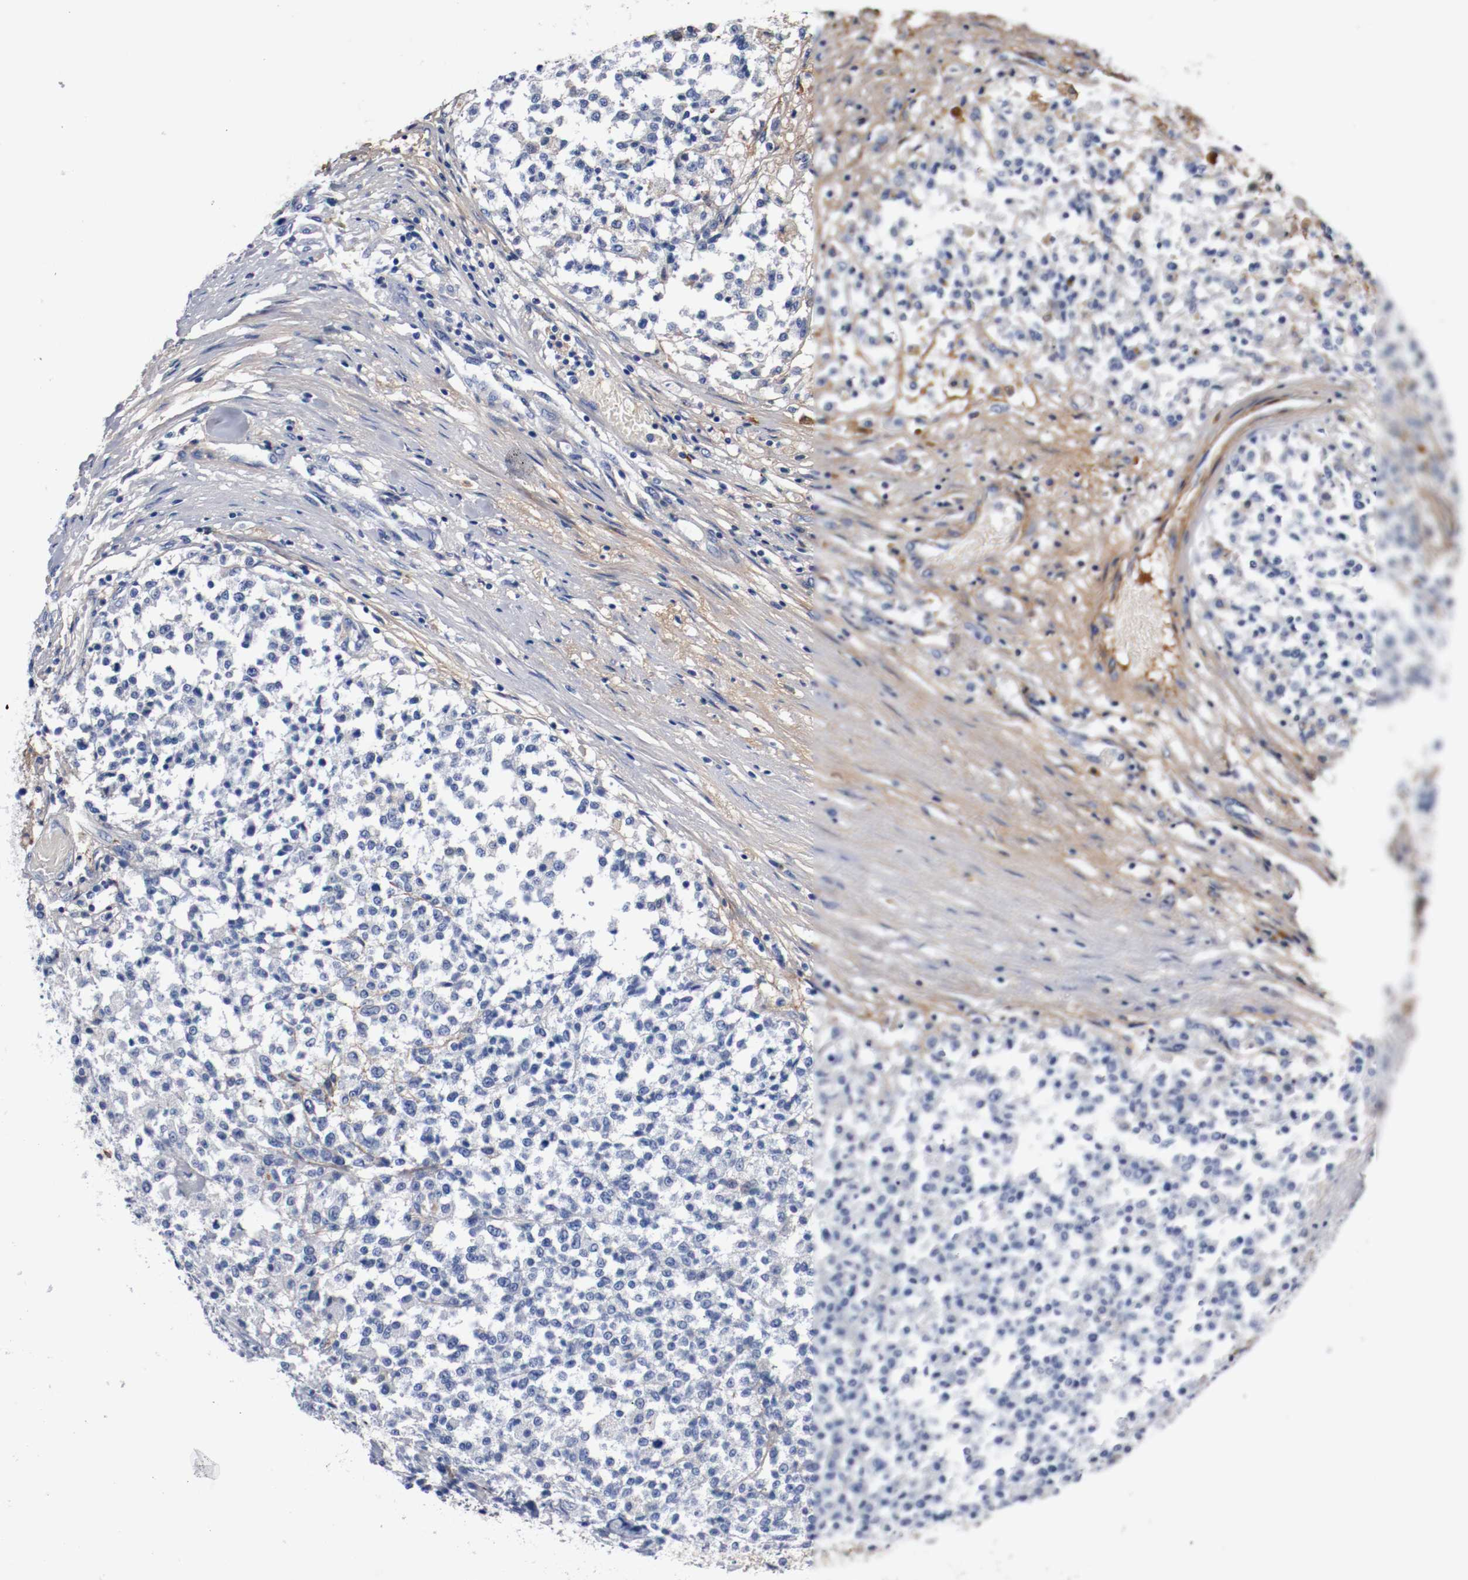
{"staining": {"intensity": "negative", "quantity": "none", "location": "none"}, "tissue": "testis cancer", "cell_type": "Tumor cells", "image_type": "cancer", "snomed": [{"axis": "morphology", "description": "Seminoma, NOS"}, {"axis": "topography", "description": "Testis"}], "caption": "This is an immunohistochemistry micrograph of human seminoma (testis). There is no staining in tumor cells.", "gene": "TNC", "patient": {"sex": "male", "age": 59}}